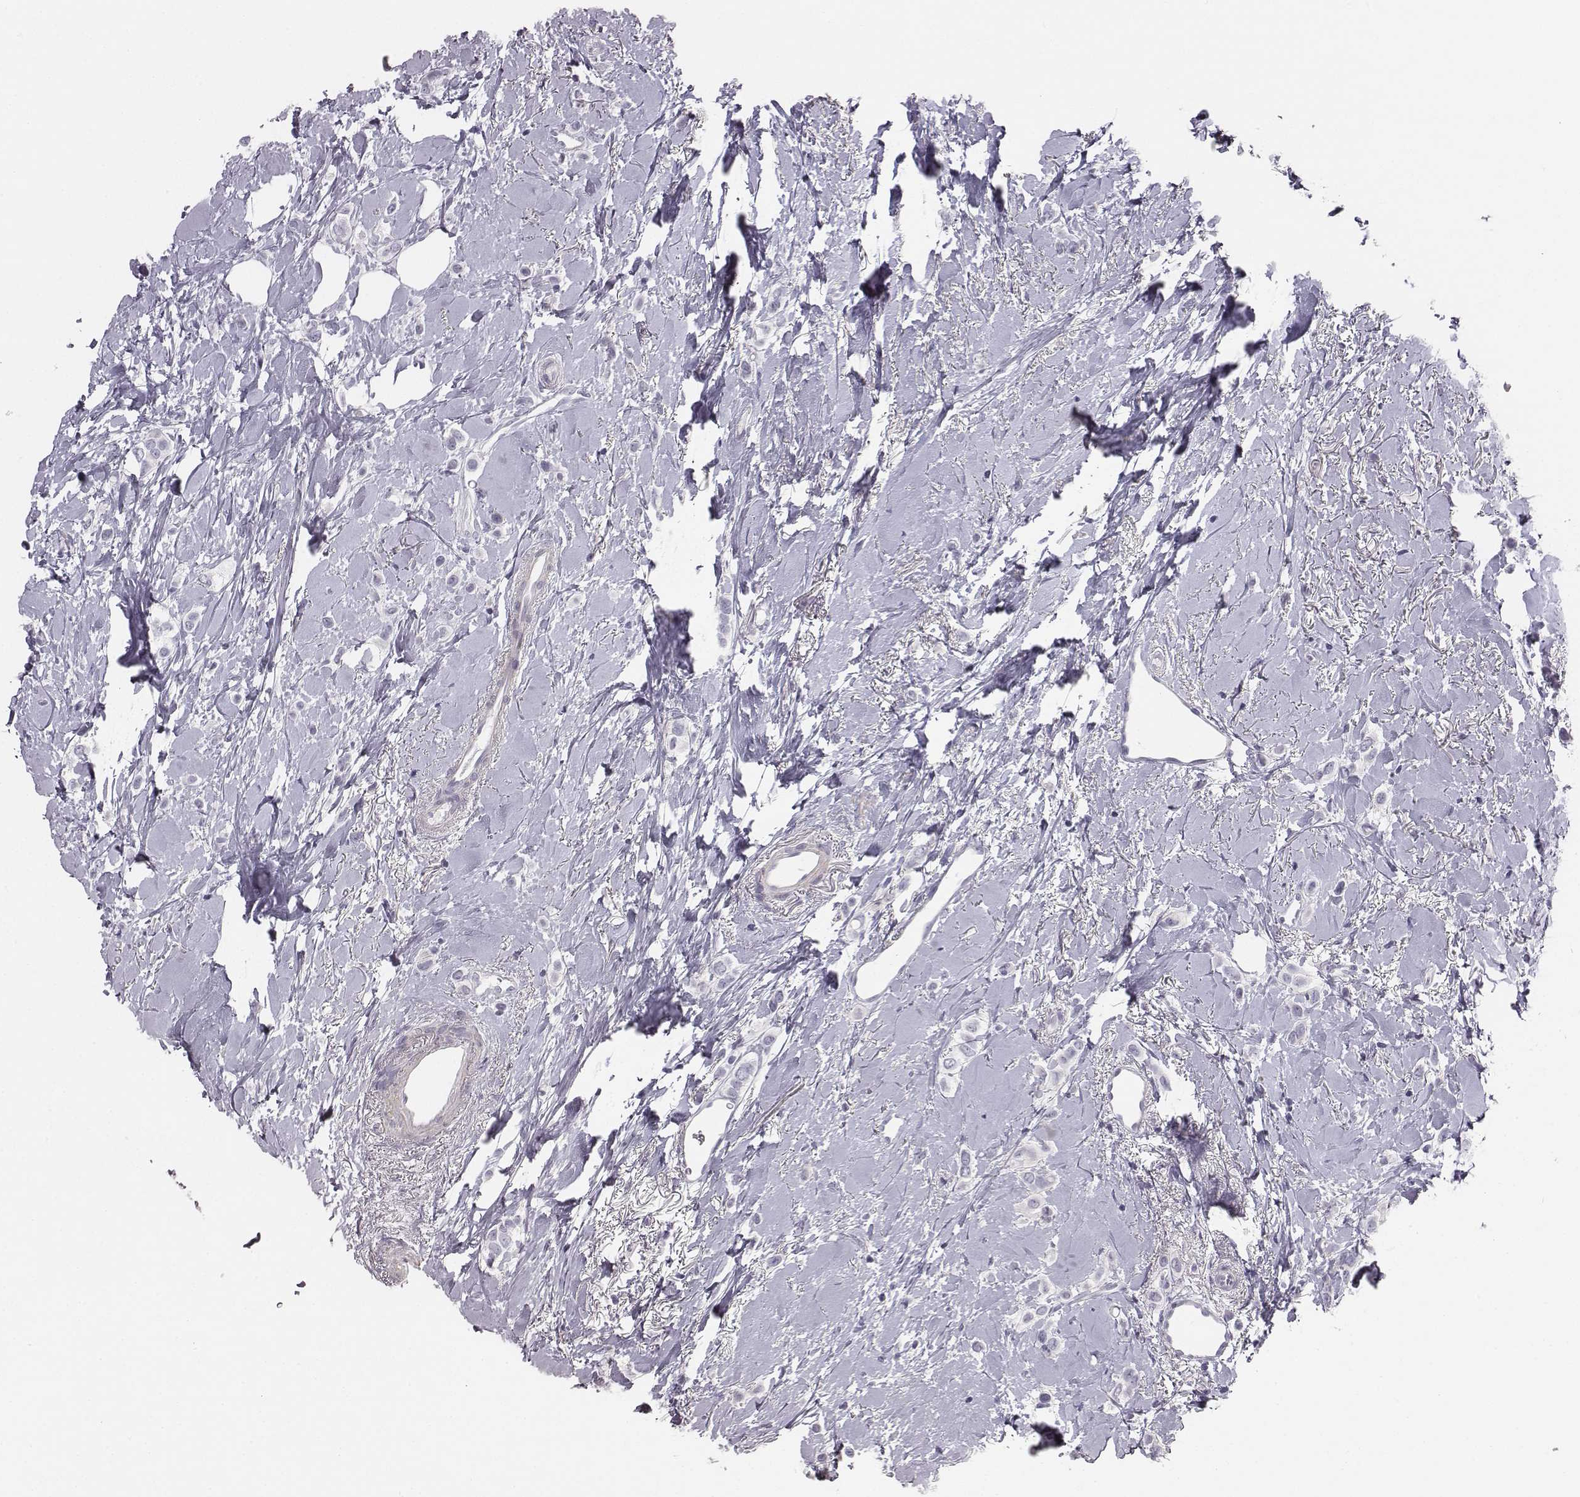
{"staining": {"intensity": "negative", "quantity": "none", "location": "none"}, "tissue": "breast cancer", "cell_type": "Tumor cells", "image_type": "cancer", "snomed": [{"axis": "morphology", "description": "Lobular carcinoma"}, {"axis": "topography", "description": "Breast"}], "caption": "Photomicrograph shows no protein expression in tumor cells of breast cancer (lobular carcinoma) tissue.", "gene": "ADAM7", "patient": {"sex": "female", "age": 66}}